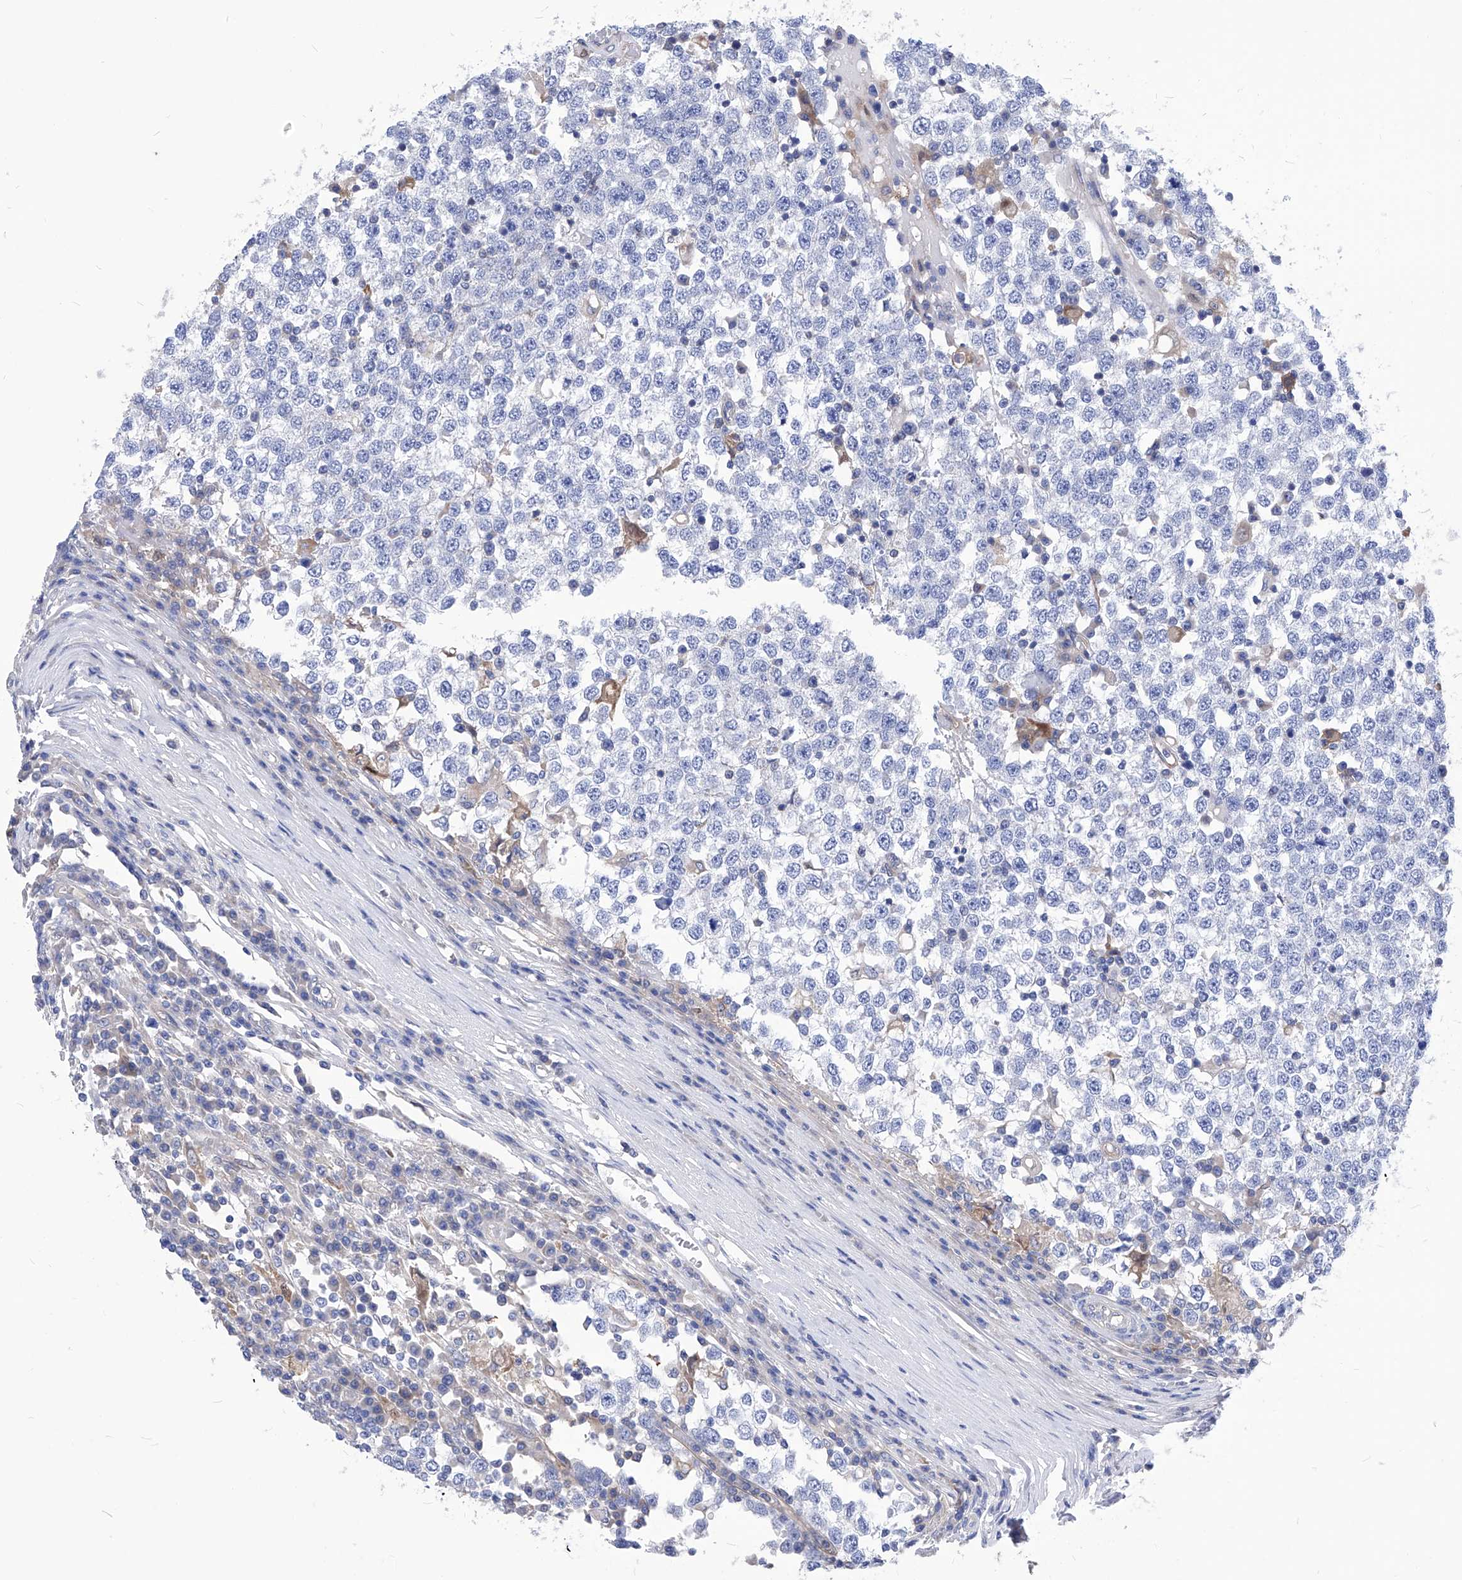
{"staining": {"intensity": "negative", "quantity": "none", "location": "none"}, "tissue": "testis cancer", "cell_type": "Tumor cells", "image_type": "cancer", "snomed": [{"axis": "morphology", "description": "Seminoma, NOS"}, {"axis": "topography", "description": "Testis"}], "caption": "Immunohistochemistry histopathology image of neoplastic tissue: seminoma (testis) stained with DAB (3,3'-diaminobenzidine) reveals no significant protein expression in tumor cells.", "gene": "XPNPEP1", "patient": {"sex": "male", "age": 65}}